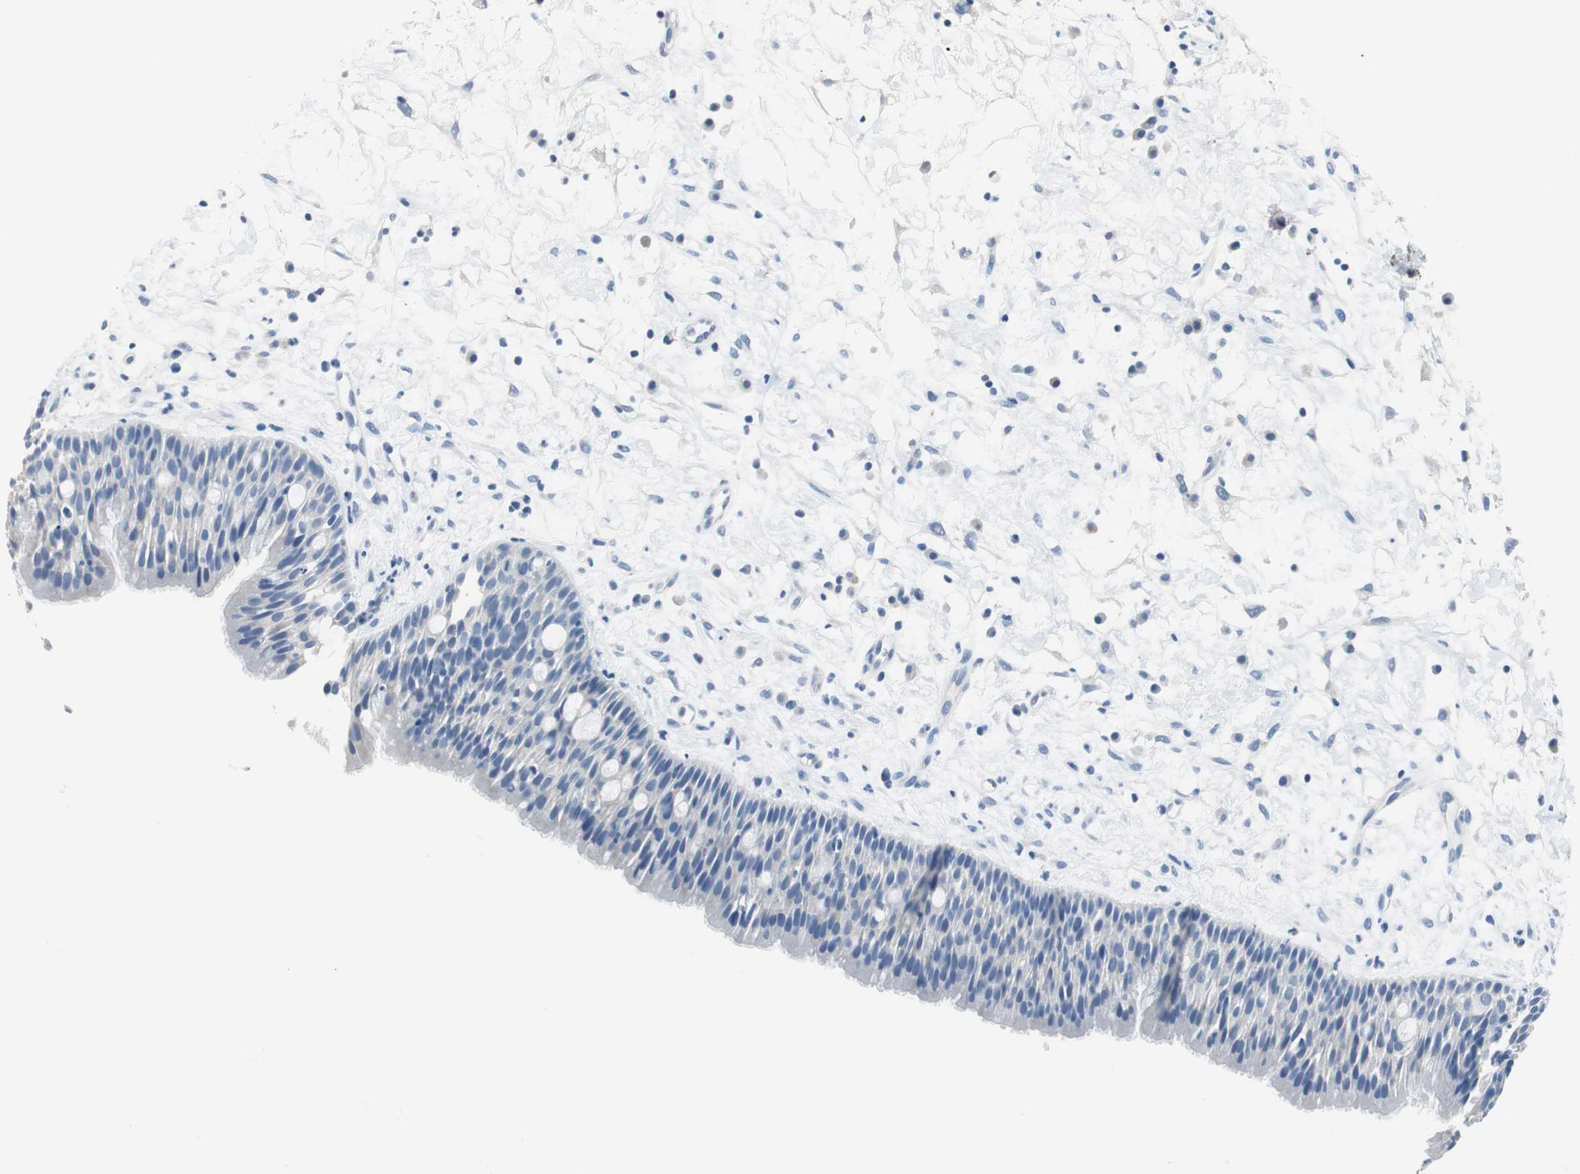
{"staining": {"intensity": "negative", "quantity": "none", "location": "none"}, "tissue": "nasopharynx", "cell_type": "Respiratory epithelial cells", "image_type": "normal", "snomed": [{"axis": "morphology", "description": "Normal tissue, NOS"}, {"axis": "topography", "description": "Nasopharynx"}], "caption": "Photomicrograph shows no significant protein staining in respiratory epithelial cells of unremarkable nasopharynx. (Immunohistochemistry (ihc), brightfield microscopy, high magnification).", "gene": "MUC7", "patient": {"sex": "male", "age": 13}}